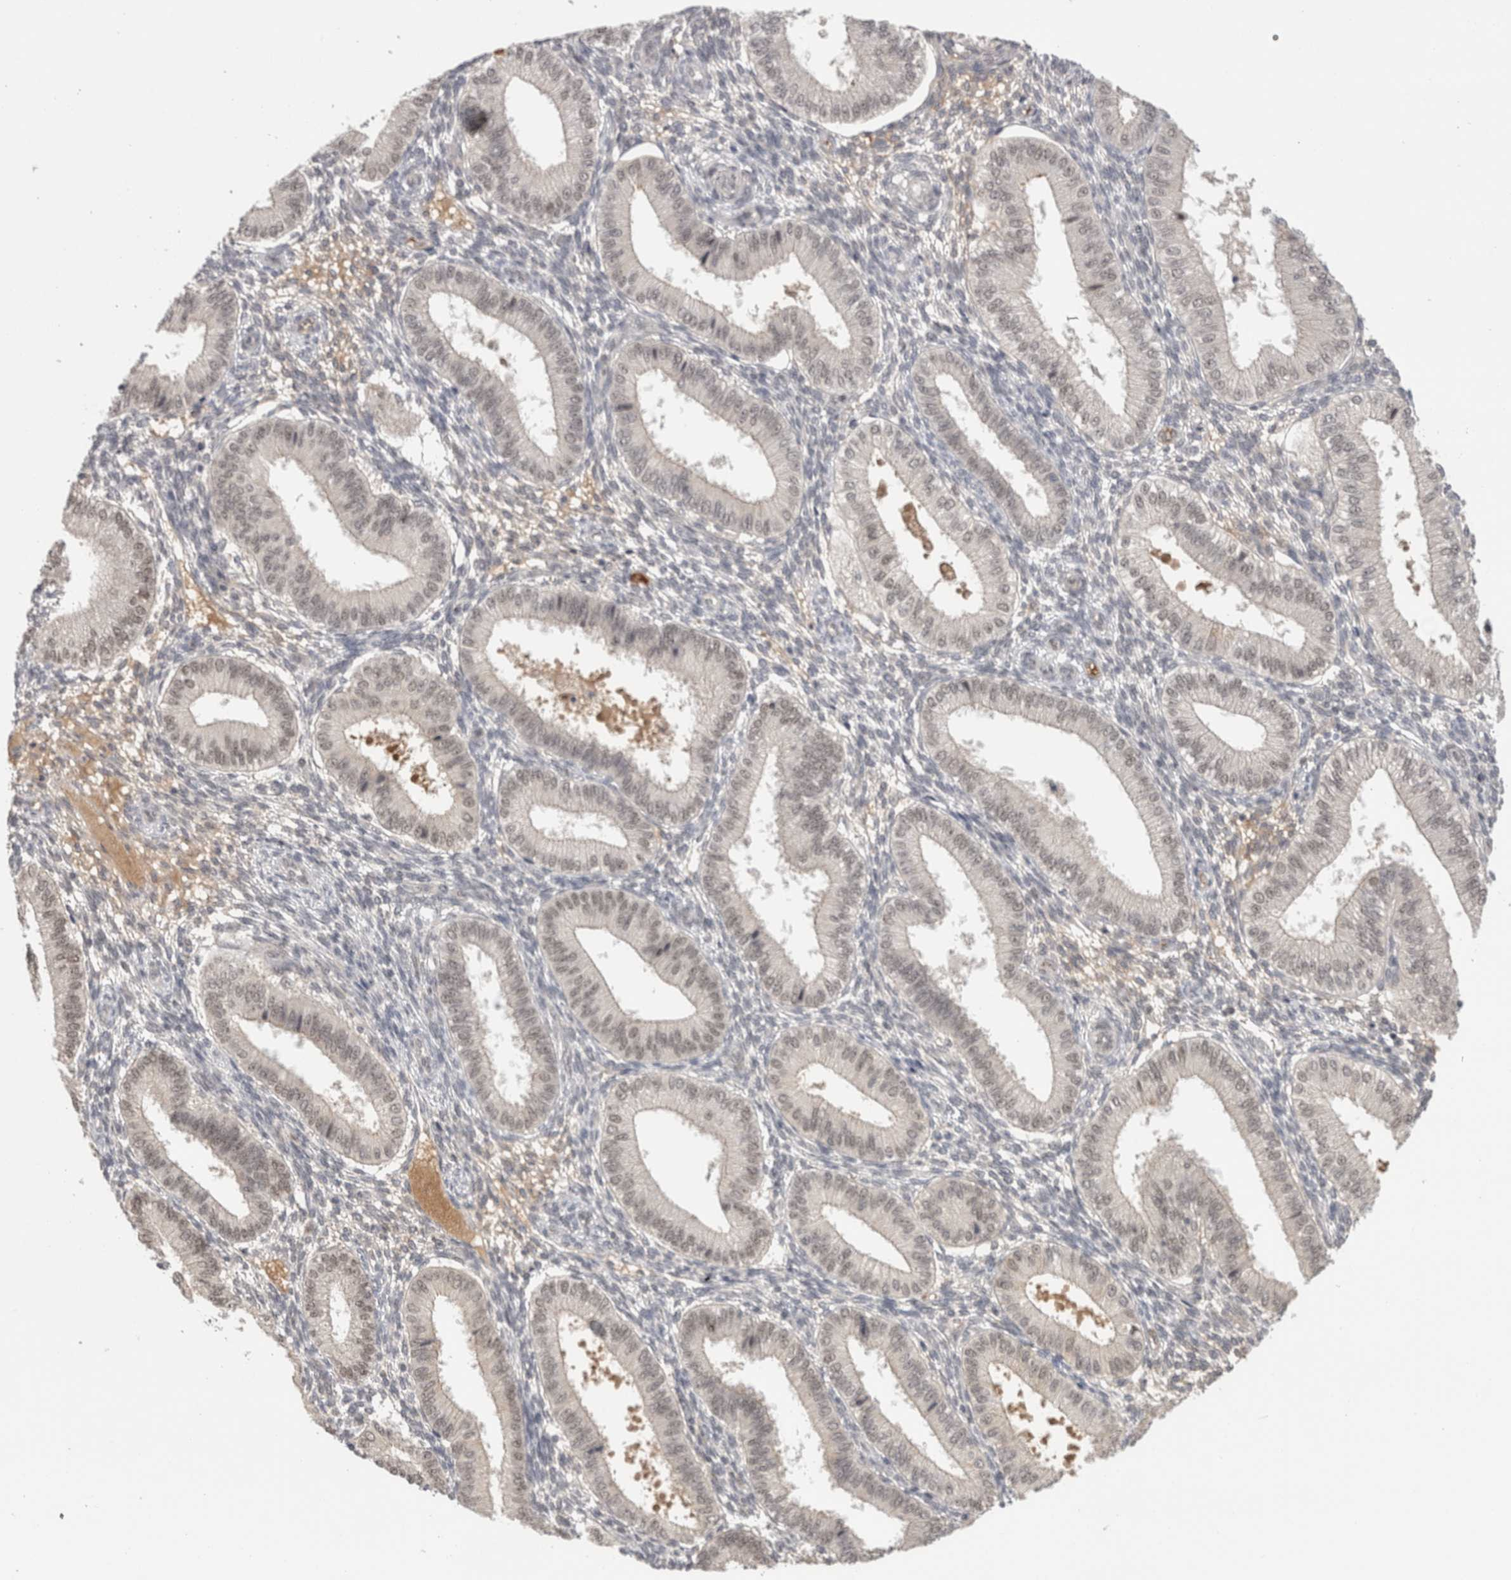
{"staining": {"intensity": "negative", "quantity": "none", "location": "none"}, "tissue": "endometrium", "cell_type": "Cells in endometrial stroma", "image_type": "normal", "snomed": [{"axis": "morphology", "description": "Normal tissue, NOS"}, {"axis": "topography", "description": "Endometrium"}], "caption": "Cells in endometrial stroma are negative for brown protein staining in normal endometrium. (Stains: DAB IHC with hematoxylin counter stain, Microscopy: brightfield microscopy at high magnification).", "gene": "ZNF24", "patient": {"sex": "female", "age": 39}}